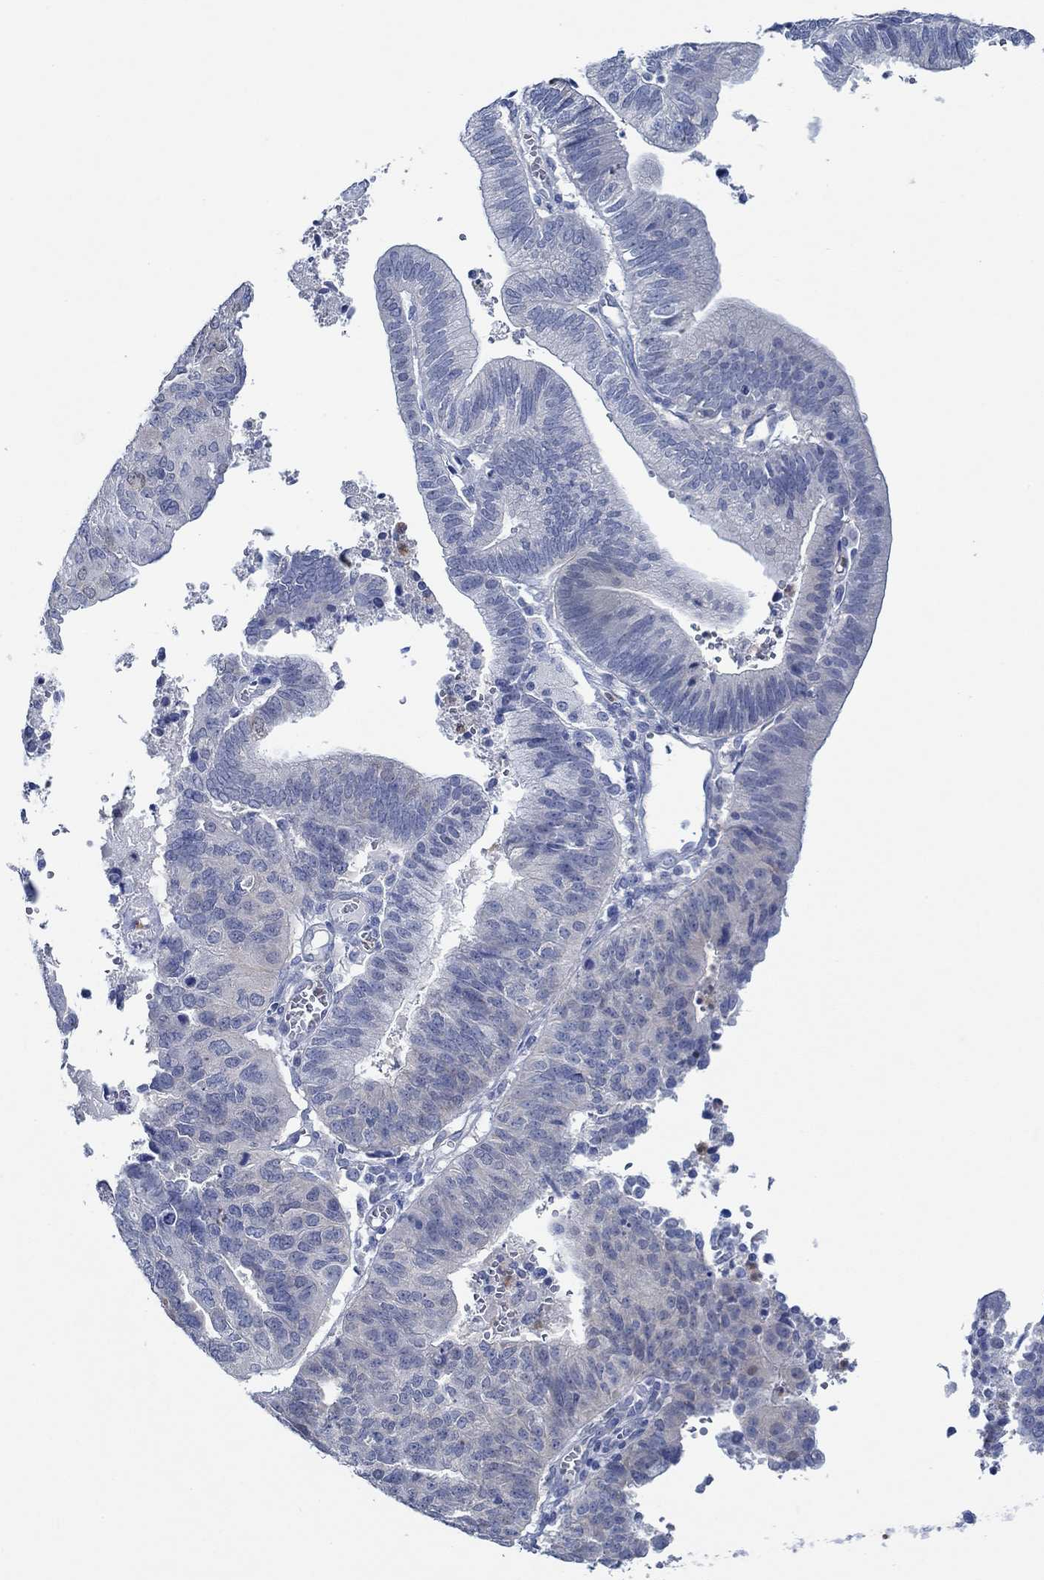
{"staining": {"intensity": "negative", "quantity": "none", "location": "none"}, "tissue": "endometrial cancer", "cell_type": "Tumor cells", "image_type": "cancer", "snomed": [{"axis": "morphology", "description": "Adenocarcinoma, NOS"}, {"axis": "topography", "description": "Endometrium"}], "caption": "The image reveals no staining of tumor cells in endometrial adenocarcinoma.", "gene": "ZNF671", "patient": {"sex": "female", "age": 82}}